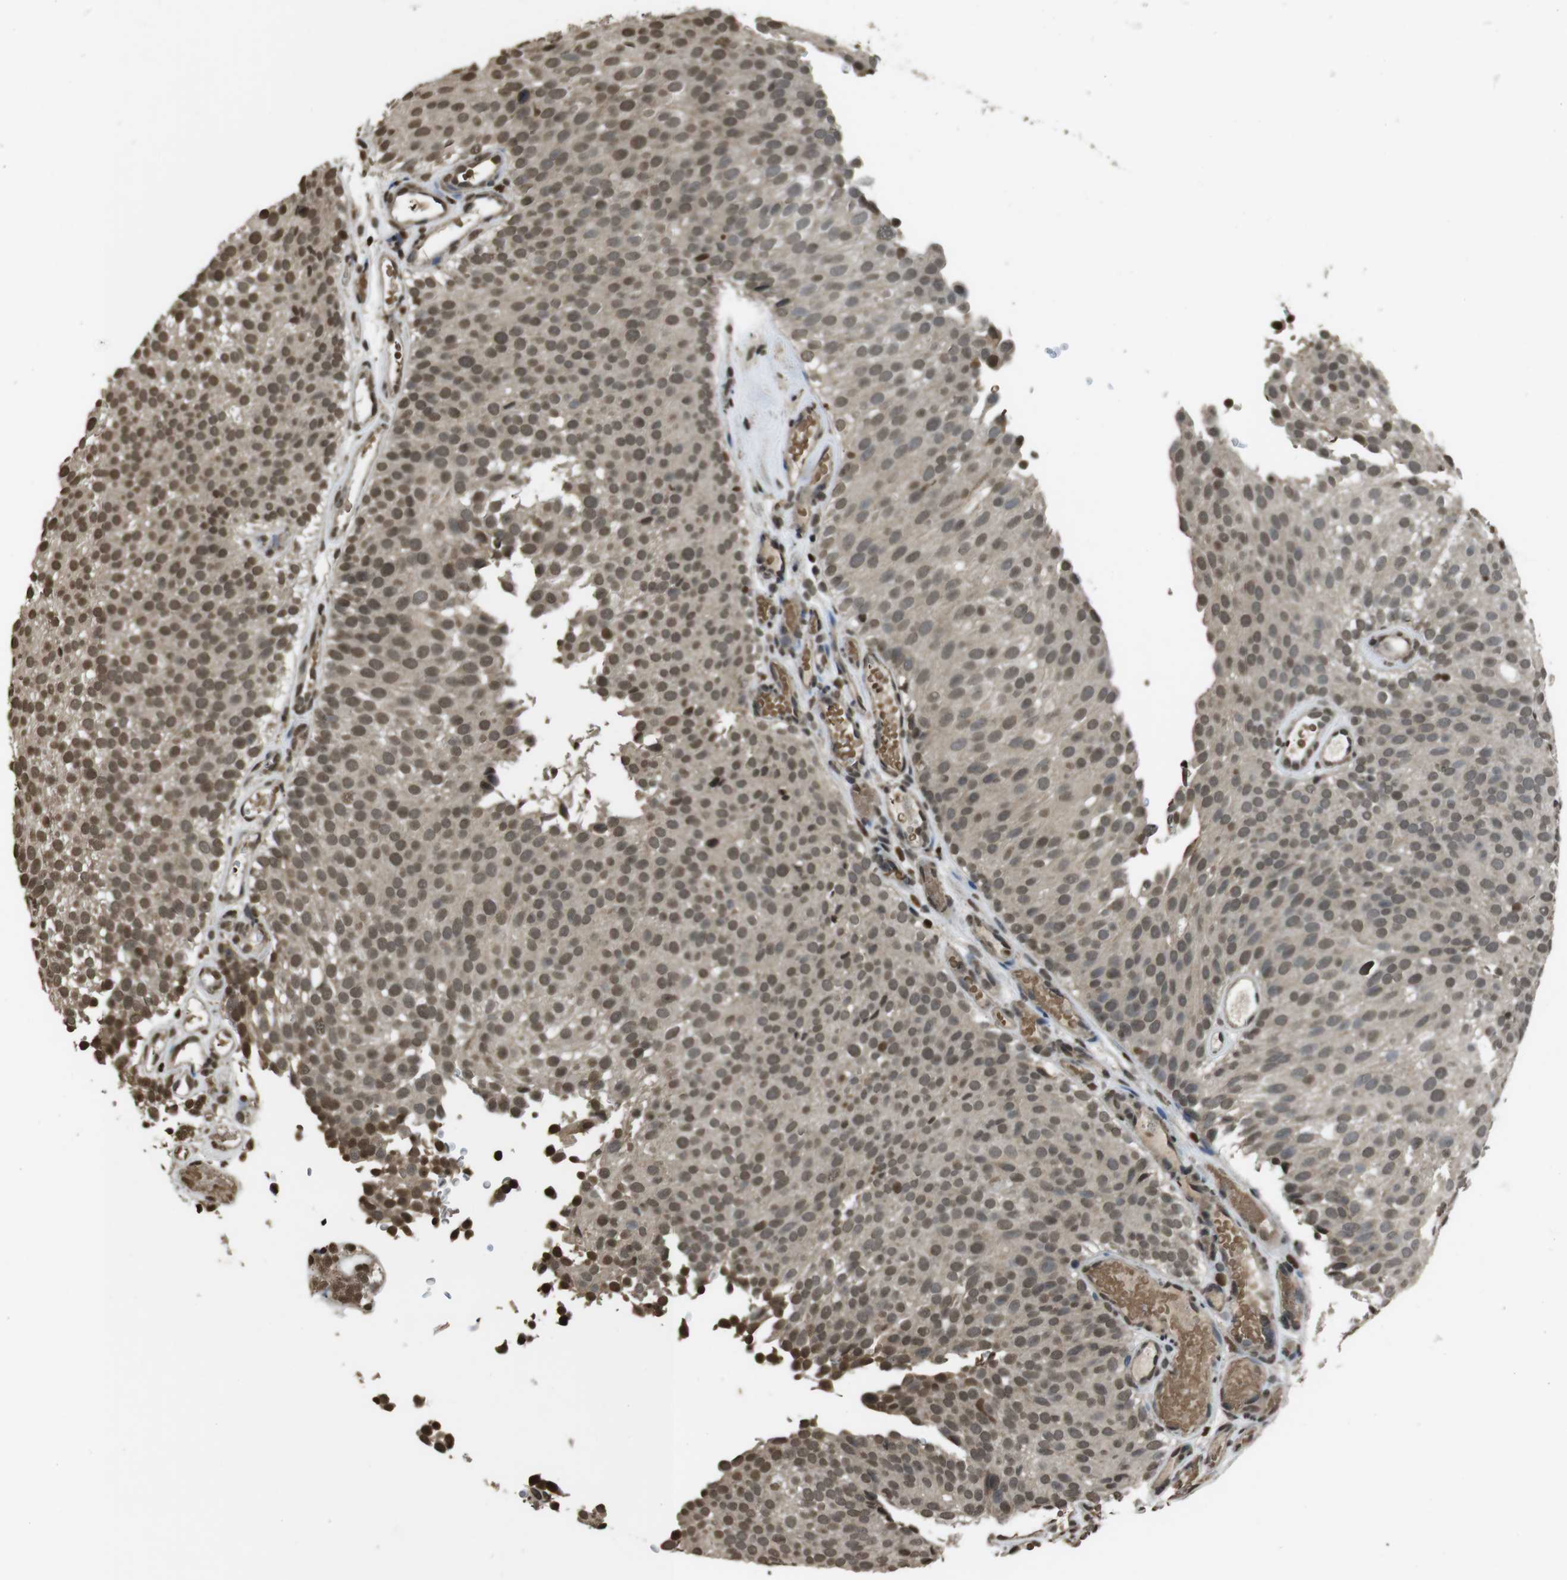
{"staining": {"intensity": "moderate", "quantity": ">75%", "location": "nuclear"}, "tissue": "urothelial cancer", "cell_type": "Tumor cells", "image_type": "cancer", "snomed": [{"axis": "morphology", "description": "Urothelial carcinoma, Low grade"}, {"axis": "topography", "description": "Urinary bladder"}], "caption": "Immunohistochemistry (IHC) (DAB (3,3'-diaminobenzidine)) staining of urothelial cancer shows moderate nuclear protein expression in approximately >75% of tumor cells.", "gene": "MAF", "patient": {"sex": "male", "age": 78}}